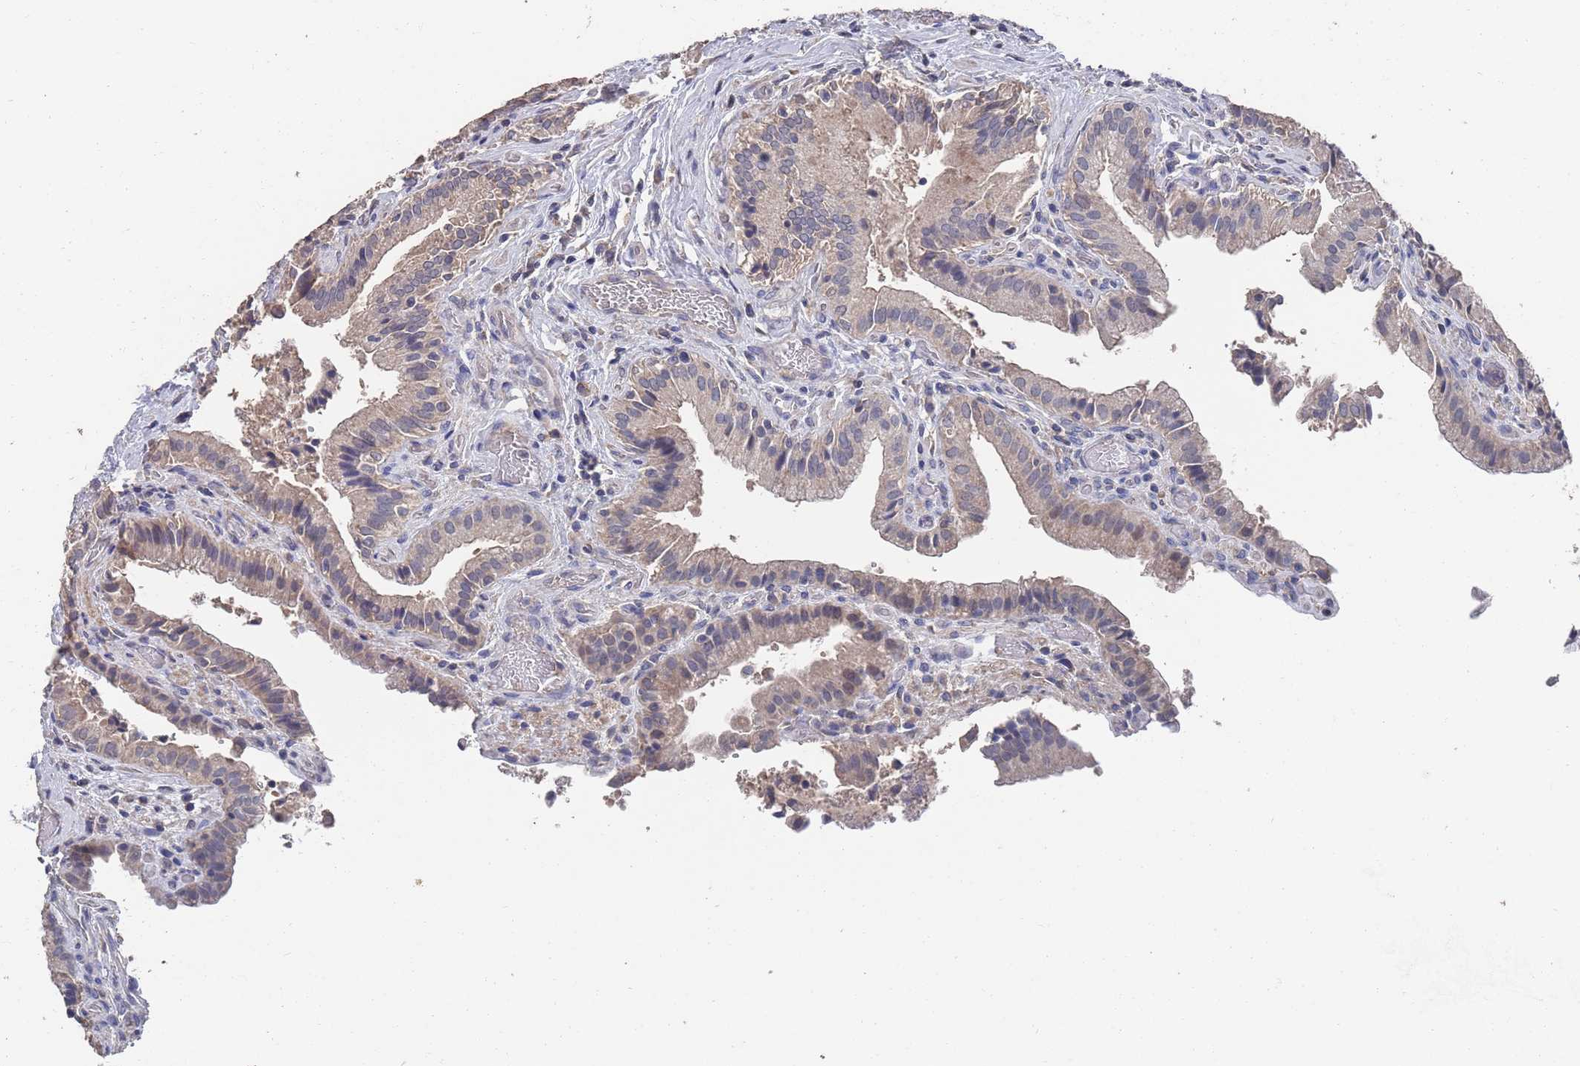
{"staining": {"intensity": "moderate", "quantity": "25%-75%", "location": "cytoplasmic/membranous"}, "tissue": "gallbladder", "cell_type": "Glandular cells", "image_type": "normal", "snomed": [{"axis": "morphology", "description": "Normal tissue, NOS"}, {"axis": "topography", "description": "Gallbladder"}], "caption": "DAB immunohistochemical staining of benign human gallbladder shows moderate cytoplasmic/membranous protein expression in approximately 25%-75% of glandular cells.", "gene": "BTBD18", "patient": {"sex": "male", "age": 24}}